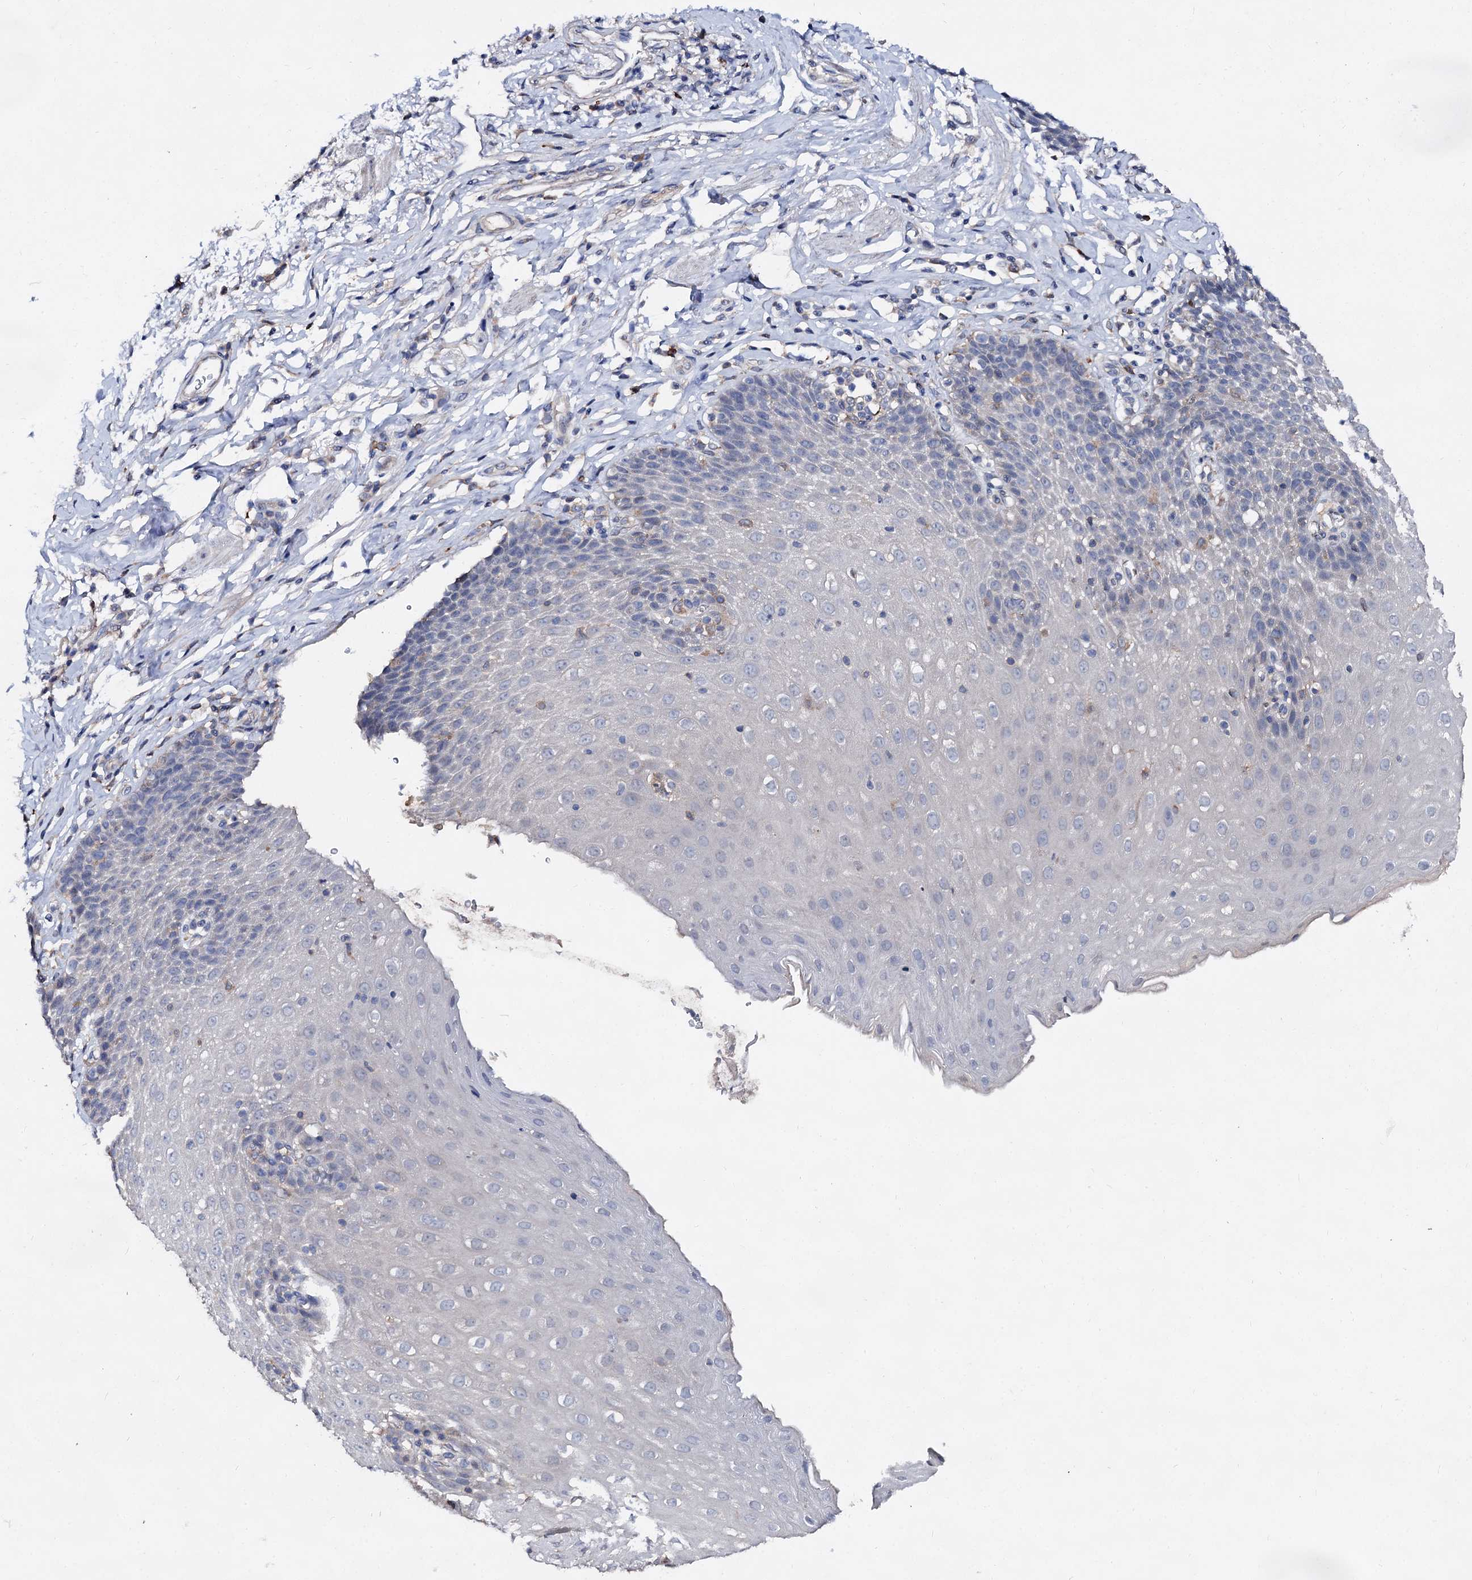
{"staining": {"intensity": "negative", "quantity": "none", "location": "none"}, "tissue": "esophagus", "cell_type": "Squamous epithelial cells", "image_type": "normal", "snomed": [{"axis": "morphology", "description": "Normal tissue, NOS"}, {"axis": "topography", "description": "Esophagus"}], "caption": "Immunohistochemical staining of benign human esophagus demonstrates no significant staining in squamous epithelial cells.", "gene": "HVCN1", "patient": {"sex": "female", "age": 61}}